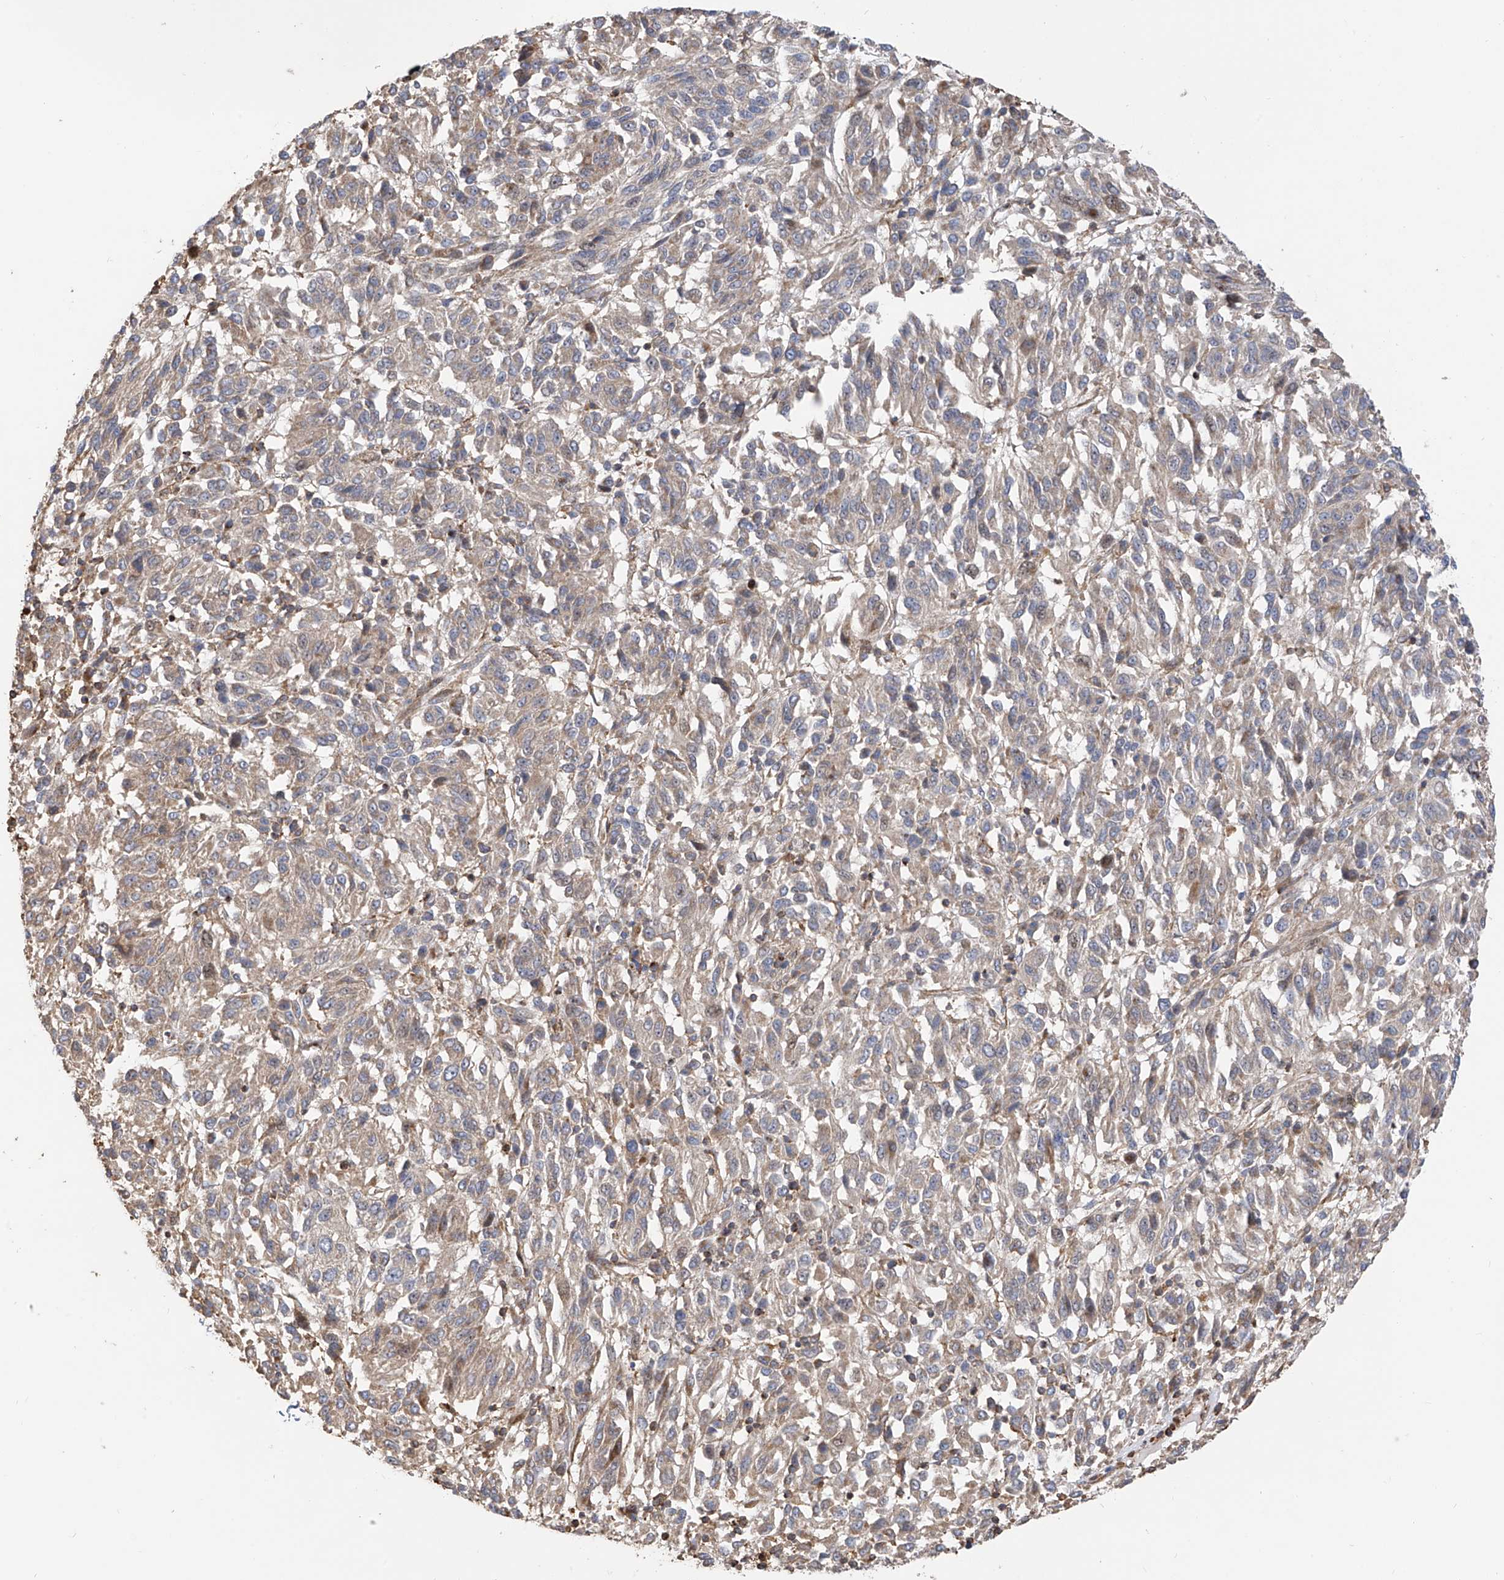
{"staining": {"intensity": "negative", "quantity": "none", "location": "none"}, "tissue": "melanoma", "cell_type": "Tumor cells", "image_type": "cancer", "snomed": [{"axis": "morphology", "description": "Malignant melanoma, NOS"}, {"axis": "topography", "description": "Skin"}], "caption": "A photomicrograph of melanoma stained for a protein demonstrates no brown staining in tumor cells. (Brightfield microscopy of DAB (3,3'-diaminobenzidine) IHC at high magnification).", "gene": "SLC43A3", "patient": {"sex": "female", "age": 82}}